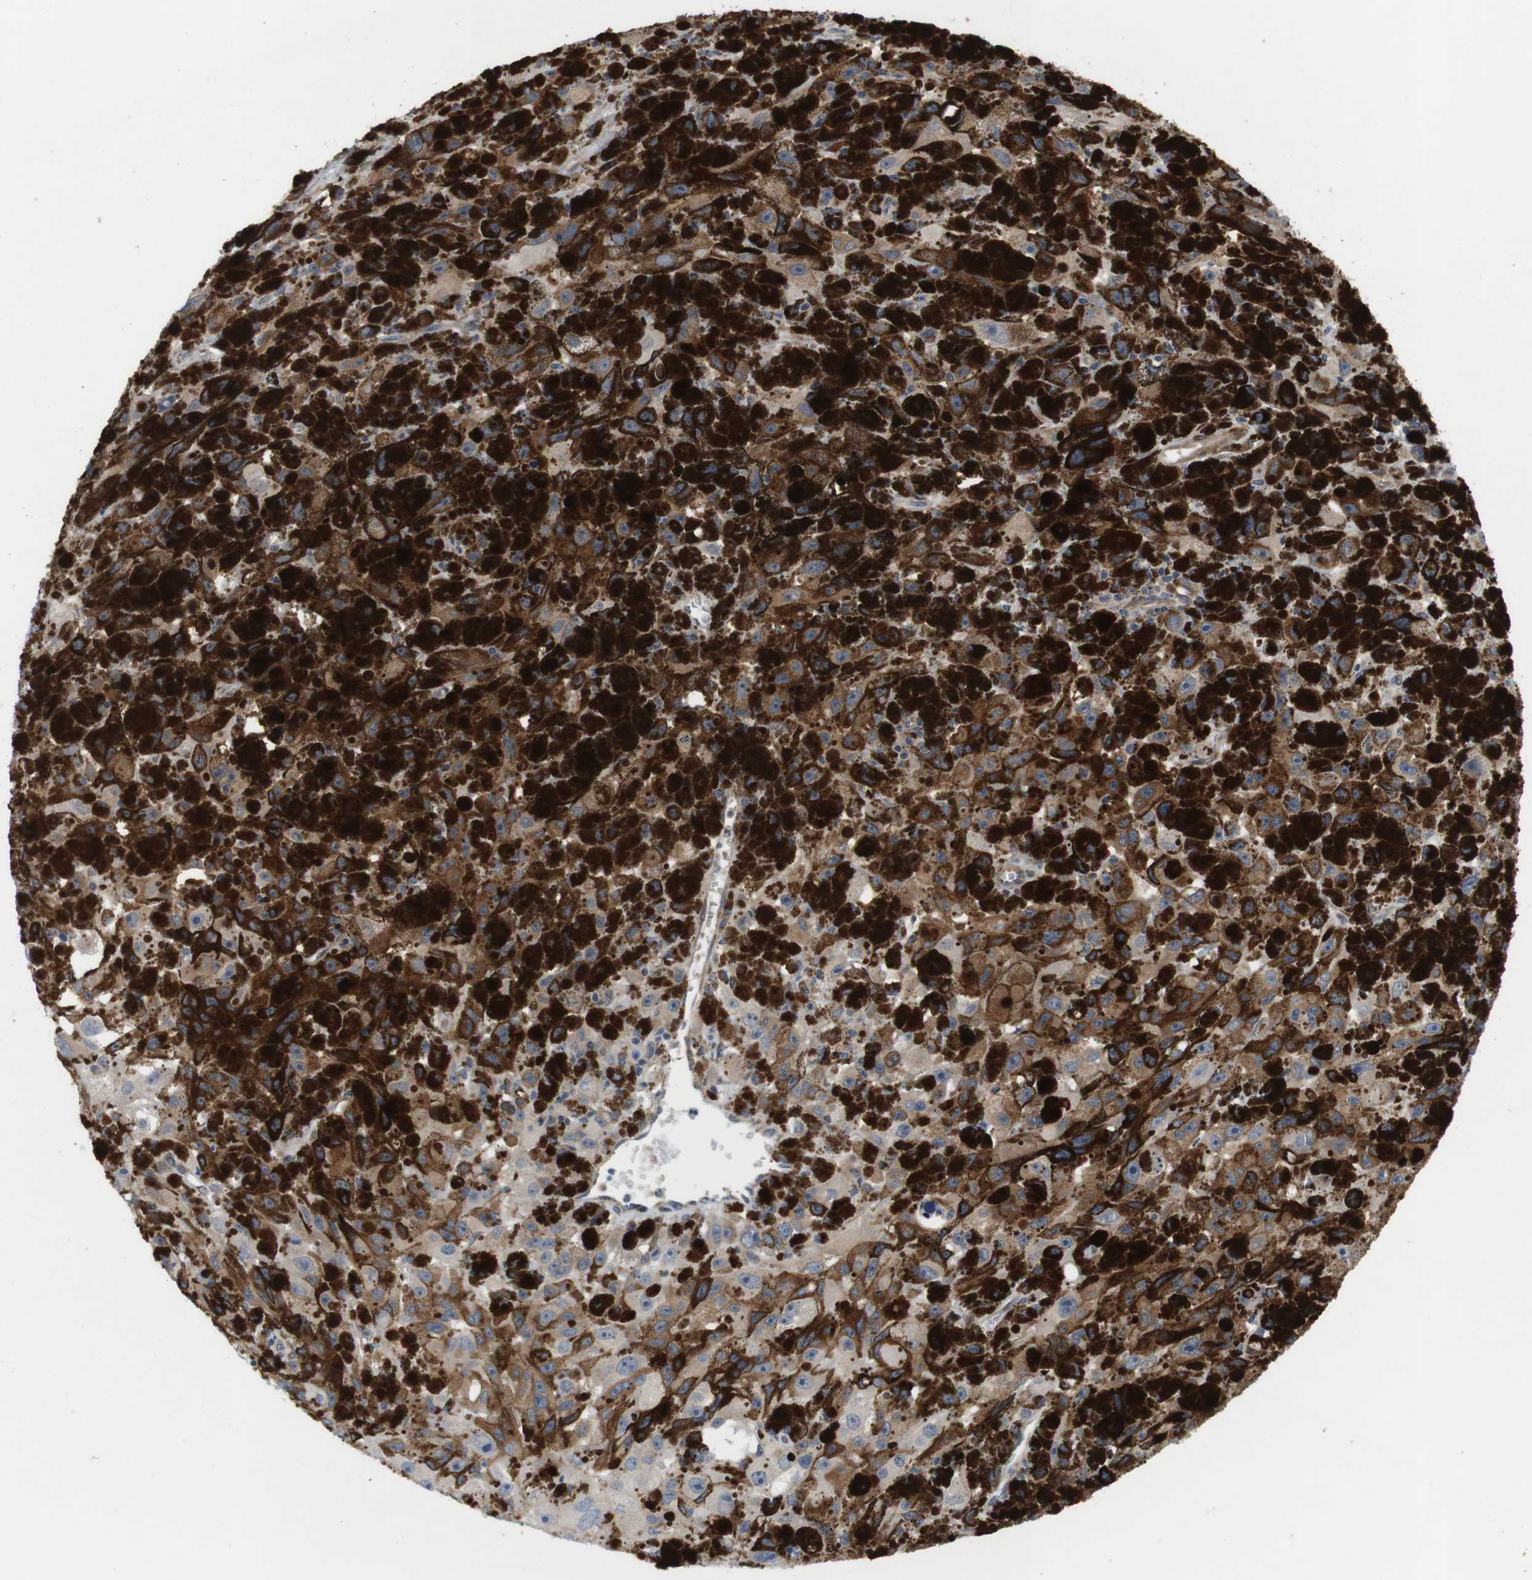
{"staining": {"intensity": "weak", "quantity": ">75%", "location": "cytoplasmic/membranous"}, "tissue": "melanoma", "cell_type": "Tumor cells", "image_type": "cancer", "snomed": [{"axis": "morphology", "description": "Malignant melanoma, NOS"}, {"axis": "topography", "description": "Skin"}], "caption": "Approximately >75% of tumor cells in melanoma demonstrate weak cytoplasmic/membranous protein expression as visualized by brown immunohistochemical staining.", "gene": "DCLK1", "patient": {"sex": "female", "age": 104}}